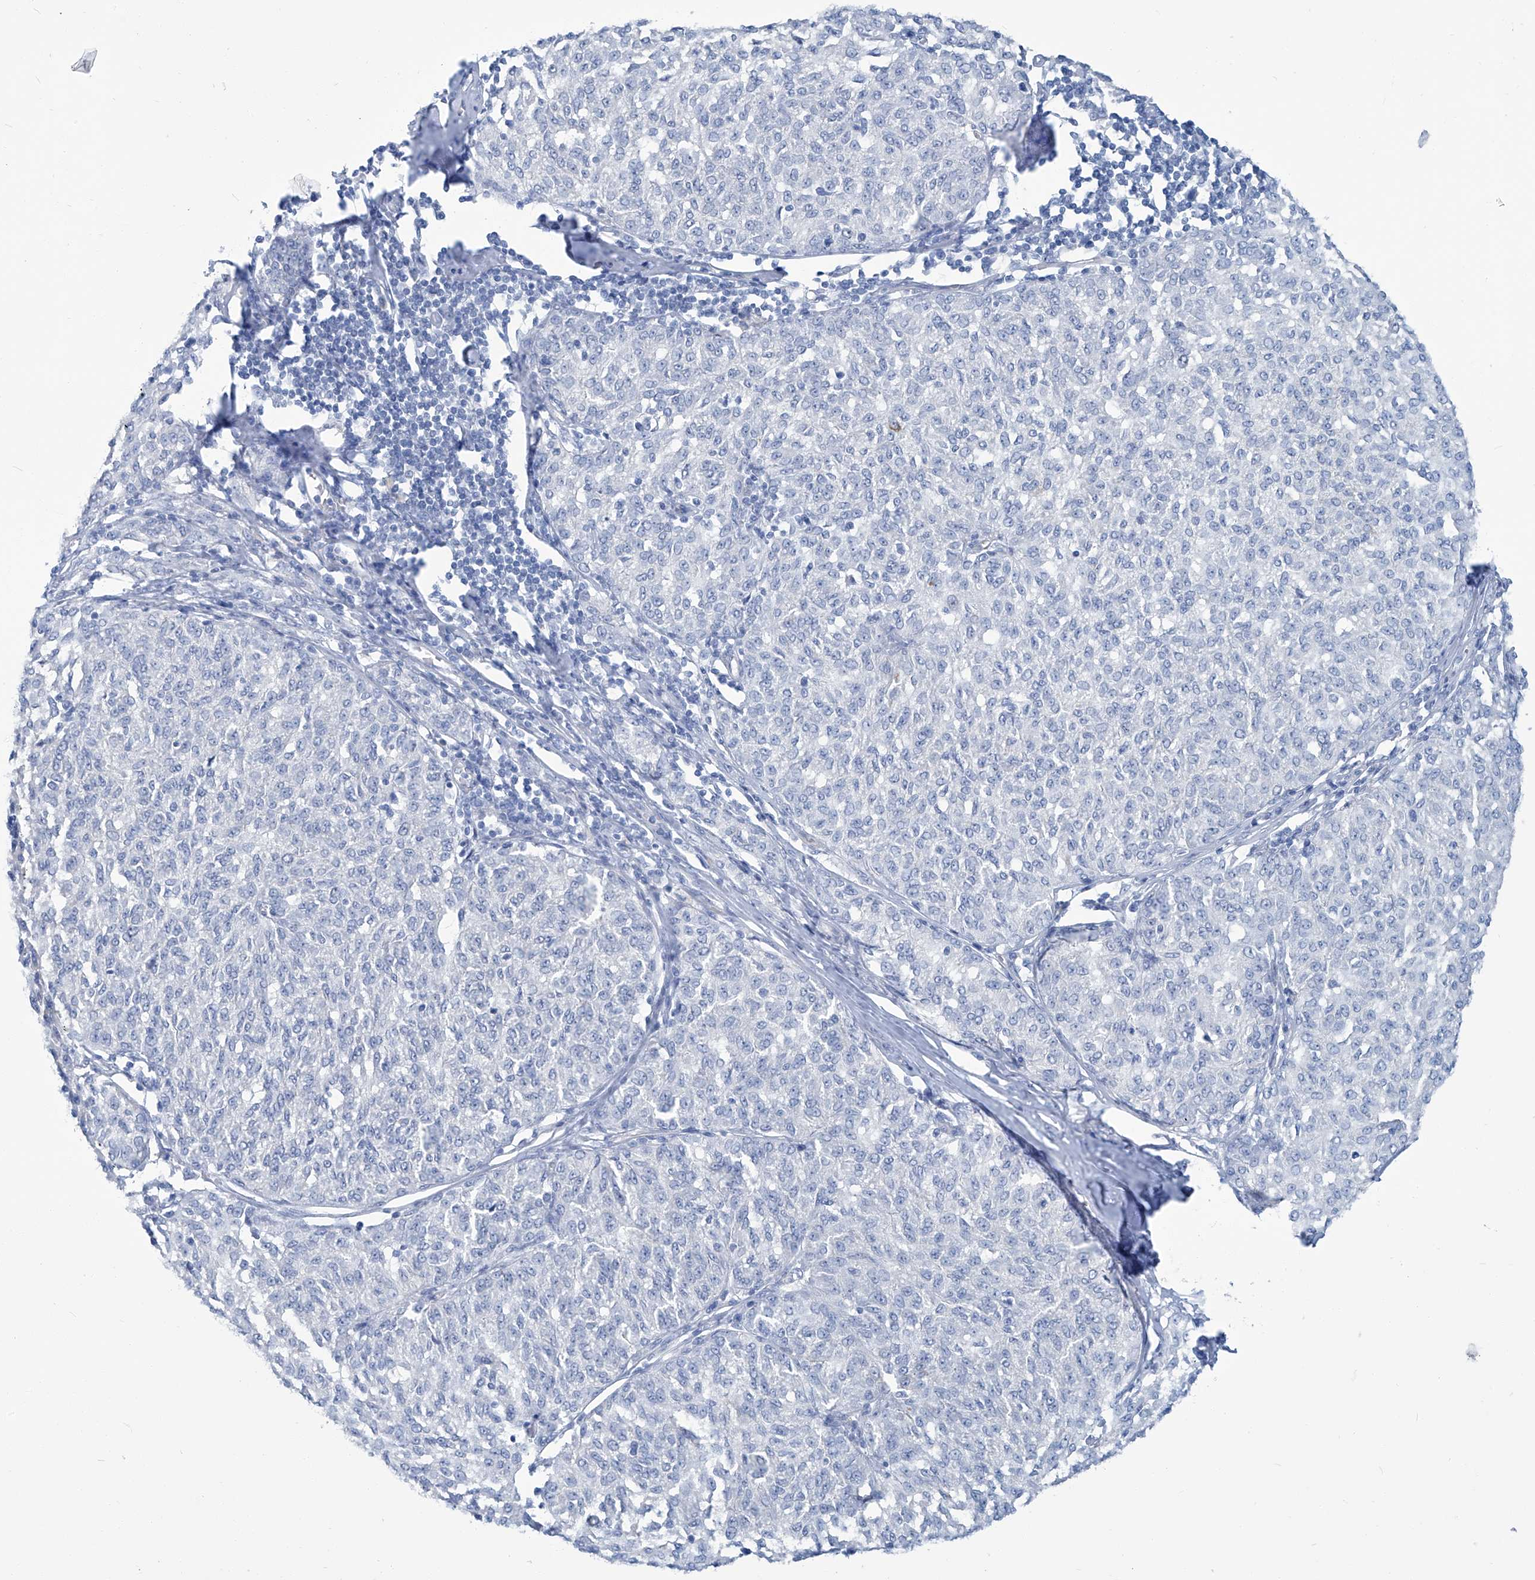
{"staining": {"intensity": "negative", "quantity": "none", "location": "none"}, "tissue": "melanoma", "cell_type": "Tumor cells", "image_type": "cancer", "snomed": [{"axis": "morphology", "description": "Malignant melanoma, NOS"}, {"axis": "topography", "description": "Skin"}], "caption": "A high-resolution micrograph shows immunohistochemistry (IHC) staining of melanoma, which reveals no significant staining in tumor cells. (DAB (3,3'-diaminobenzidine) IHC visualized using brightfield microscopy, high magnification).", "gene": "PFKL", "patient": {"sex": "female", "age": 72}}